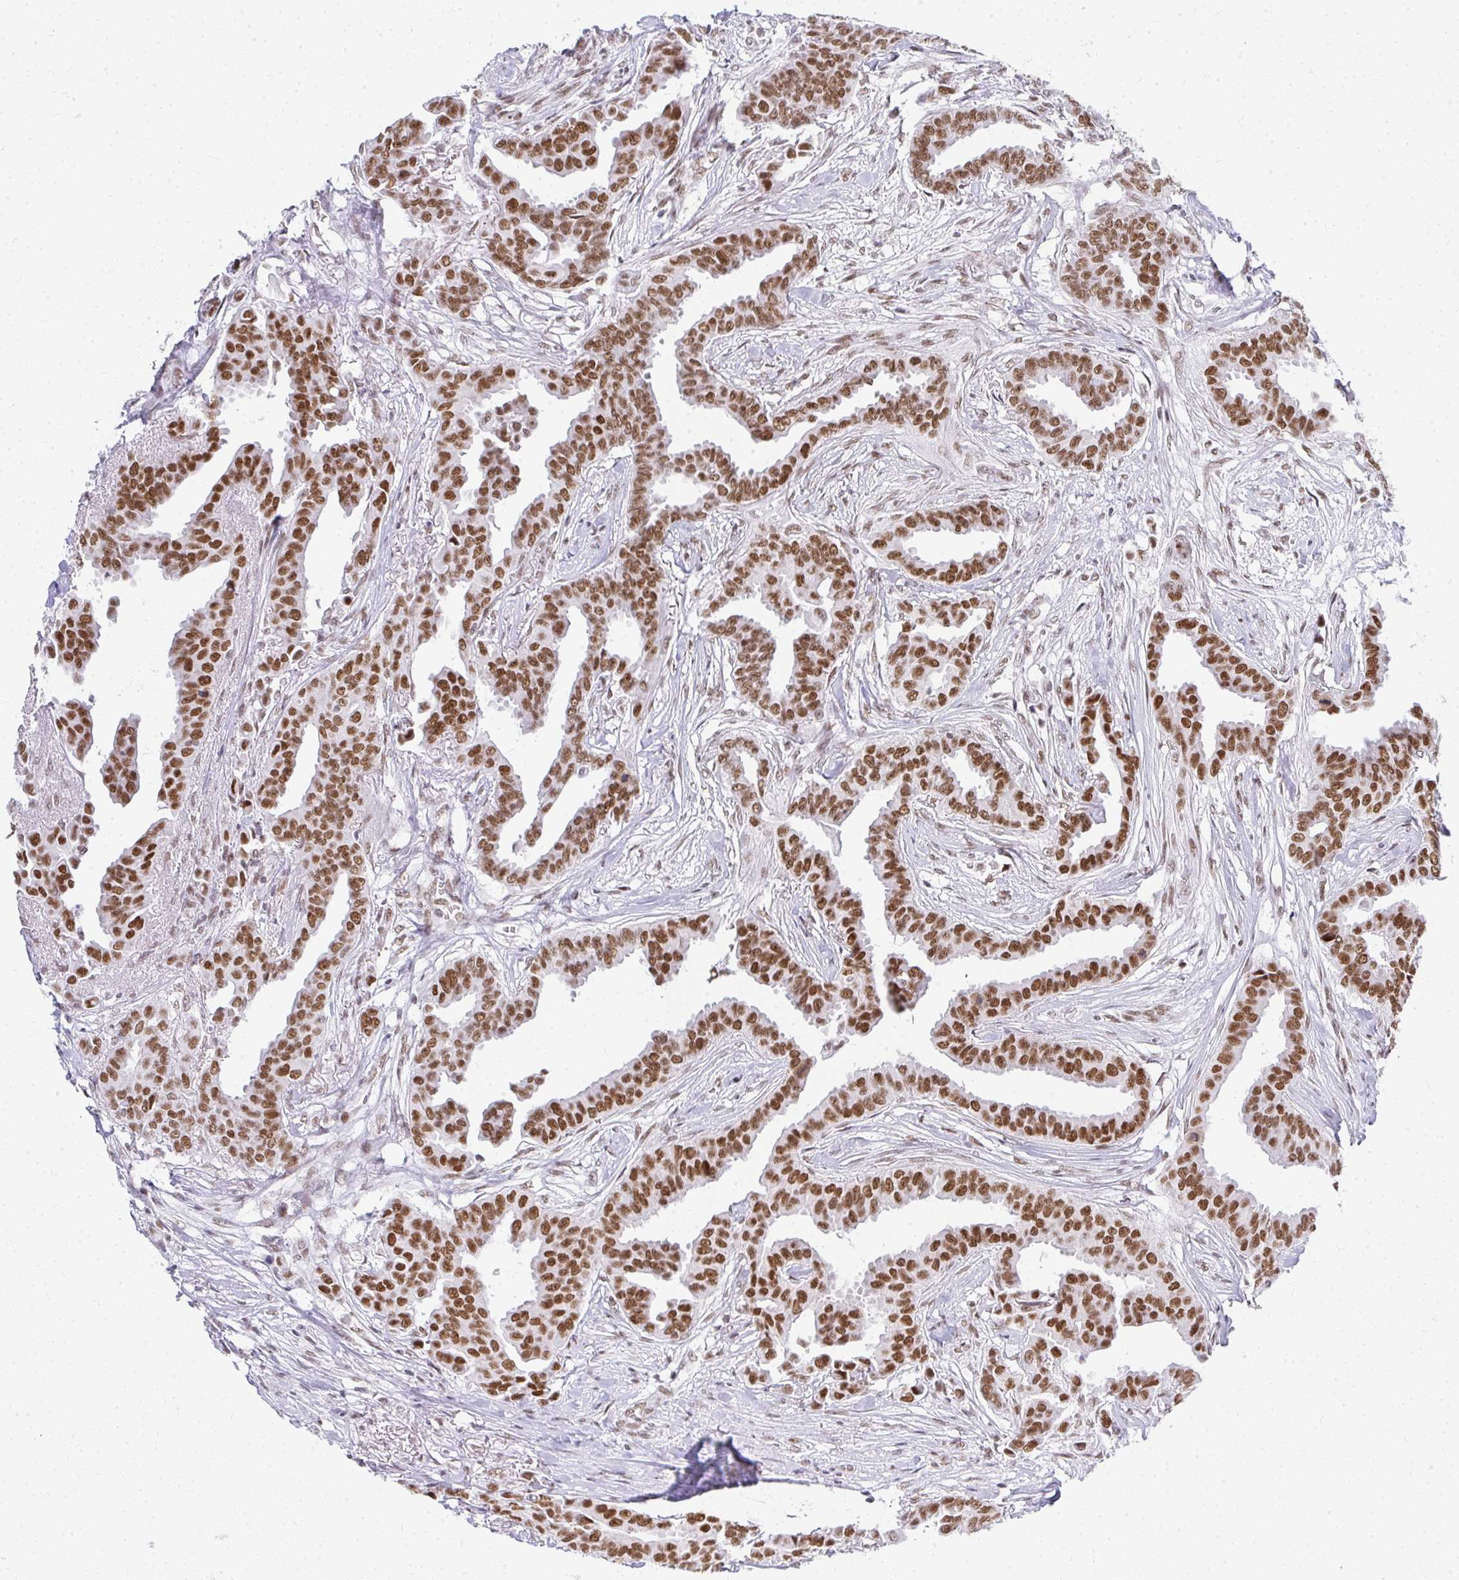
{"staining": {"intensity": "moderate", "quantity": ">75%", "location": "nuclear"}, "tissue": "breast cancer", "cell_type": "Tumor cells", "image_type": "cancer", "snomed": [{"axis": "morphology", "description": "Duct carcinoma"}, {"axis": "topography", "description": "Breast"}], "caption": "DAB immunohistochemical staining of intraductal carcinoma (breast) displays moderate nuclear protein positivity in approximately >75% of tumor cells. (DAB (3,3'-diaminobenzidine) IHC, brown staining for protein, blue staining for nuclei).", "gene": "CREBBP", "patient": {"sex": "female", "age": 45}}